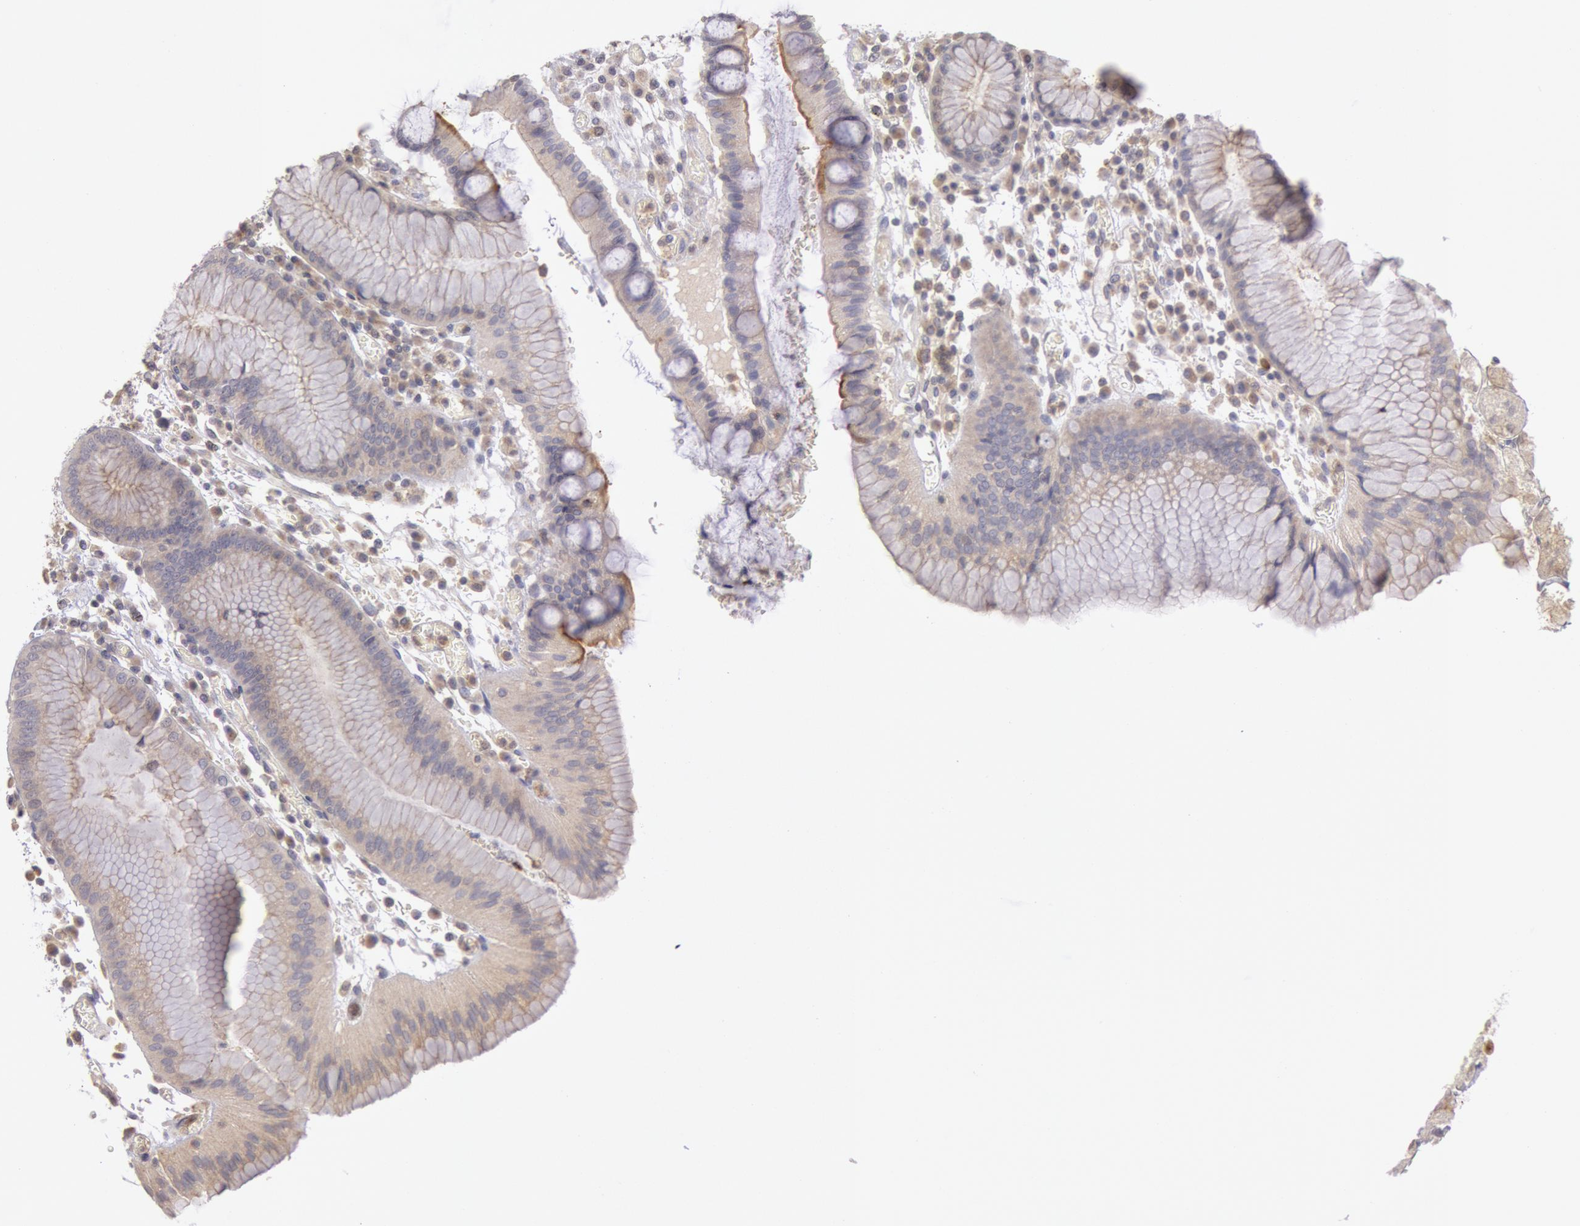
{"staining": {"intensity": "moderate", "quantity": ">75%", "location": "cytoplasmic/membranous"}, "tissue": "stomach", "cell_type": "Glandular cells", "image_type": "normal", "snomed": [{"axis": "morphology", "description": "Normal tissue, NOS"}, {"axis": "topography", "description": "Stomach, lower"}], "caption": "High-power microscopy captured an immunohistochemistry photomicrograph of unremarkable stomach, revealing moderate cytoplasmic/membranous expression in about >75% of glandular cells. Immunohistochemistry (ihc) stains the protein in brown and the nuclei are stained blue.", "gene": "PLA2G6", "patient": {"sex": "female", "age": 73}}